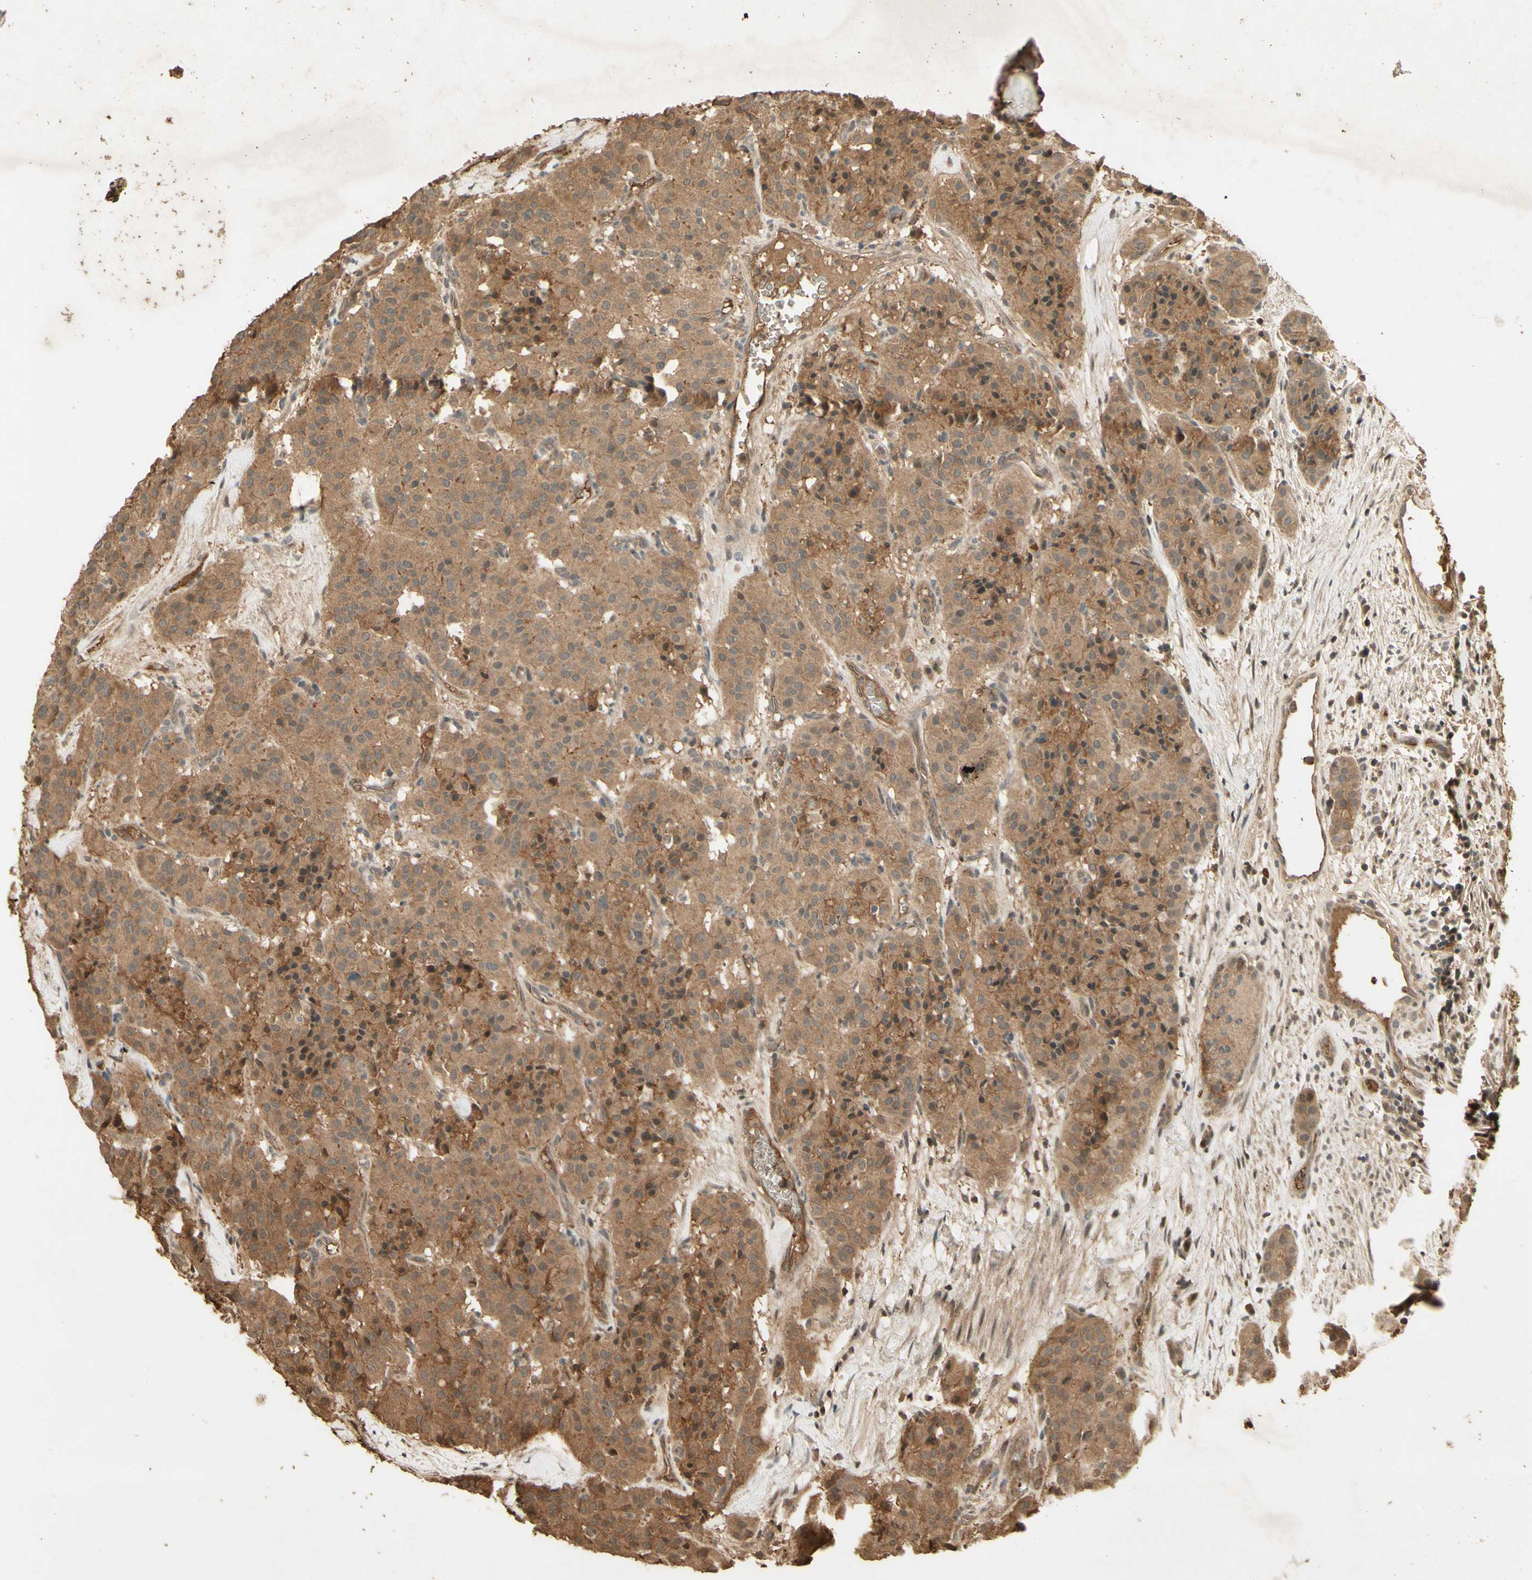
{"staining": {"intensity": "moderate", "quantity": ">75%", "location": "cytoplasmic/membranous"}, "tissue": "carcinoid", "cell_type": "Tumor cells", "image_type": "cancer", "snomed": [{"axis": "morphology", "description": "Carcinoid, malignant, NOS"}, {"axis": "topography", "description": "Lung"}], "caption": "Protein staining of carcinoid tissue demonstrates moderate cytoplasmic/membranous expression in approximately >75% of tumor cells.", "gene": "SMAD9", "patient": {"sex": "male", "age": 30}}